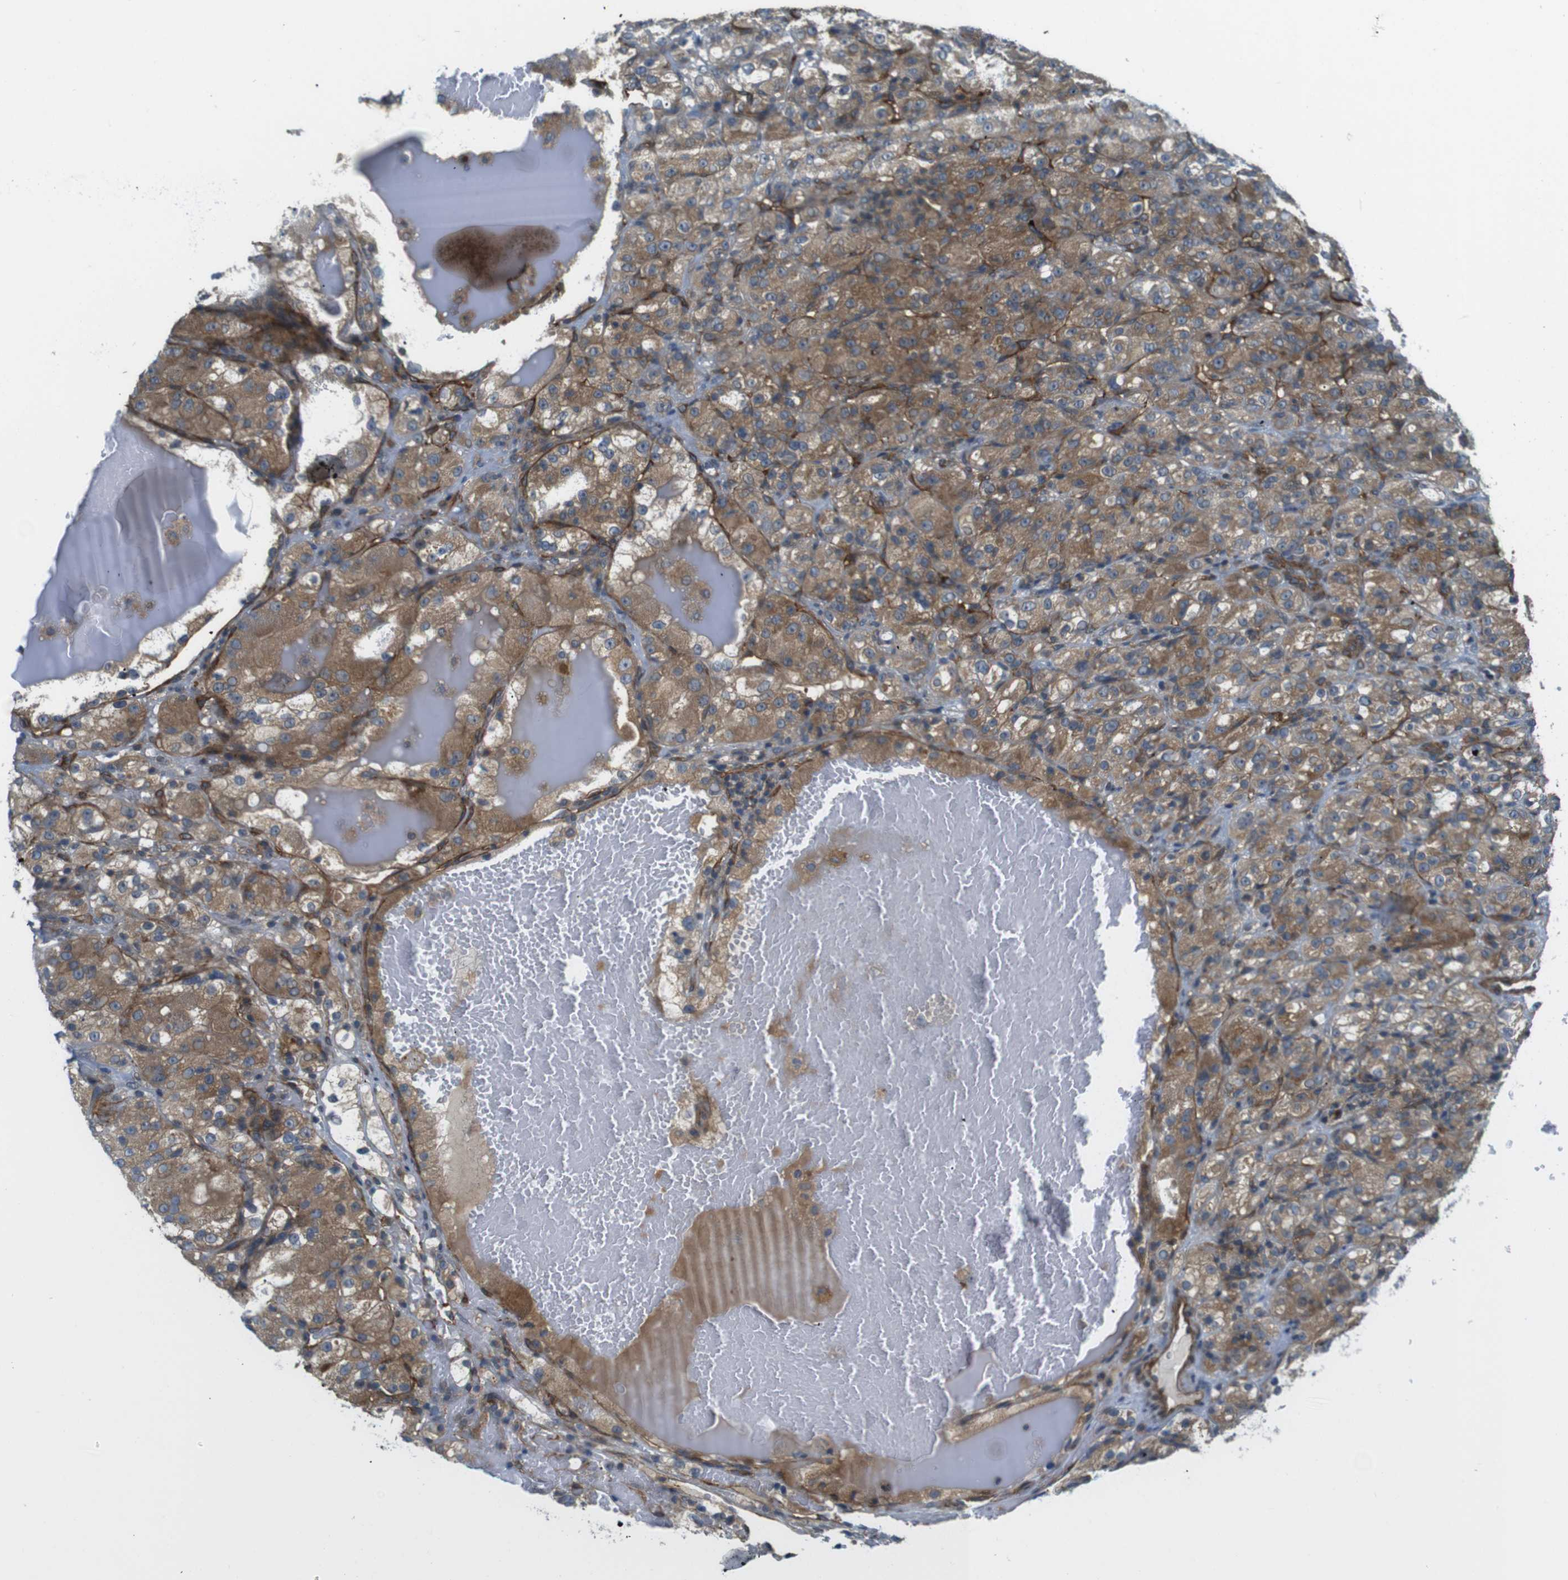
{"staining": {"intensity": "moderate", "quantity": ">75%", "location": "cytoplasmic/membranous"}, "tissue": "renal cancer", "cell_type": "Tumor cells", "image_type": "cancer", "snomed": [{"axis": "morphology", "description": "Normal tissue, NOS"}, {"axis": "morphology", "description": "Adenocarcinoma, NOS"}, {"axis": "topography", "description": "Kidney"}], "caption": "Immunohistochemistry (IHC) staining of renal cancer, which reveals medium levels of moderate cytoplasmic/membranous positivity in approximately >75% of tumor cells indicating moderate cytoplasmic/membranous protein expression. The staining was performed using DAB (brown) for protein detection and nuclei were counterstained in hematoxylin (blue).", "gene": "TSC1", "patient": {"sex": "male", "age": 61}}